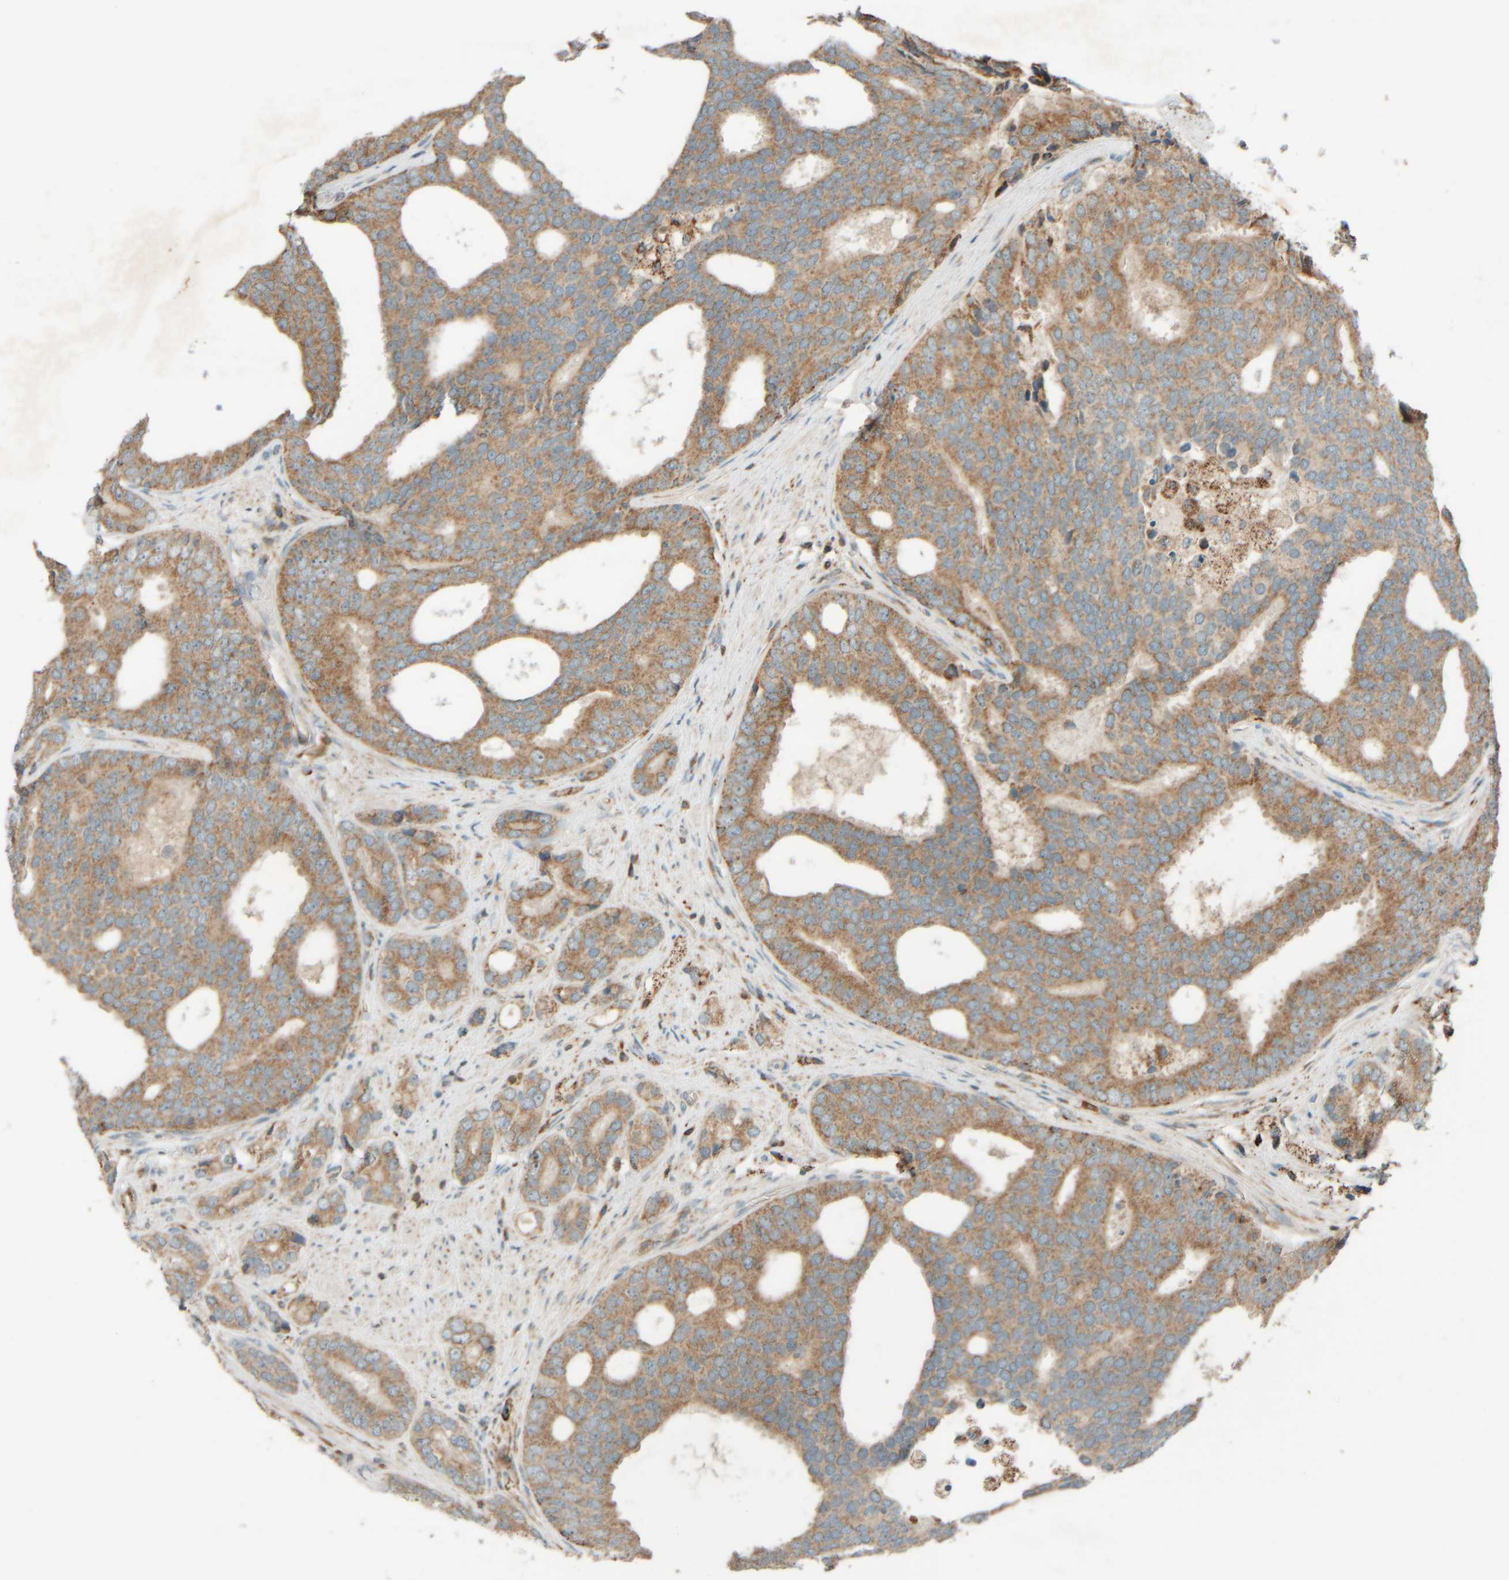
{"staining": {"intensity": "moderate", "quantity": ">75%", "location": "cytoplasmic/membranous"}, "tissue": "prostate cancer", "cell_type": "Tumor cells", "image_type": "cancer", "snomed": [{"axis": "morphology", "description": "Adenocarcinoma, High grade"}, {"axis": "topography", "description": "Prostate"}], "caption": "Brown immunohistochemical staining in human prostate cancer (adenocarcinoma (high-grade)) demonstrates moderate cytoplasmic/membranous expression in about >75% of tumor cells.", "gene": "SPAG5", "patient": {"sex": "male", "age": 56}}